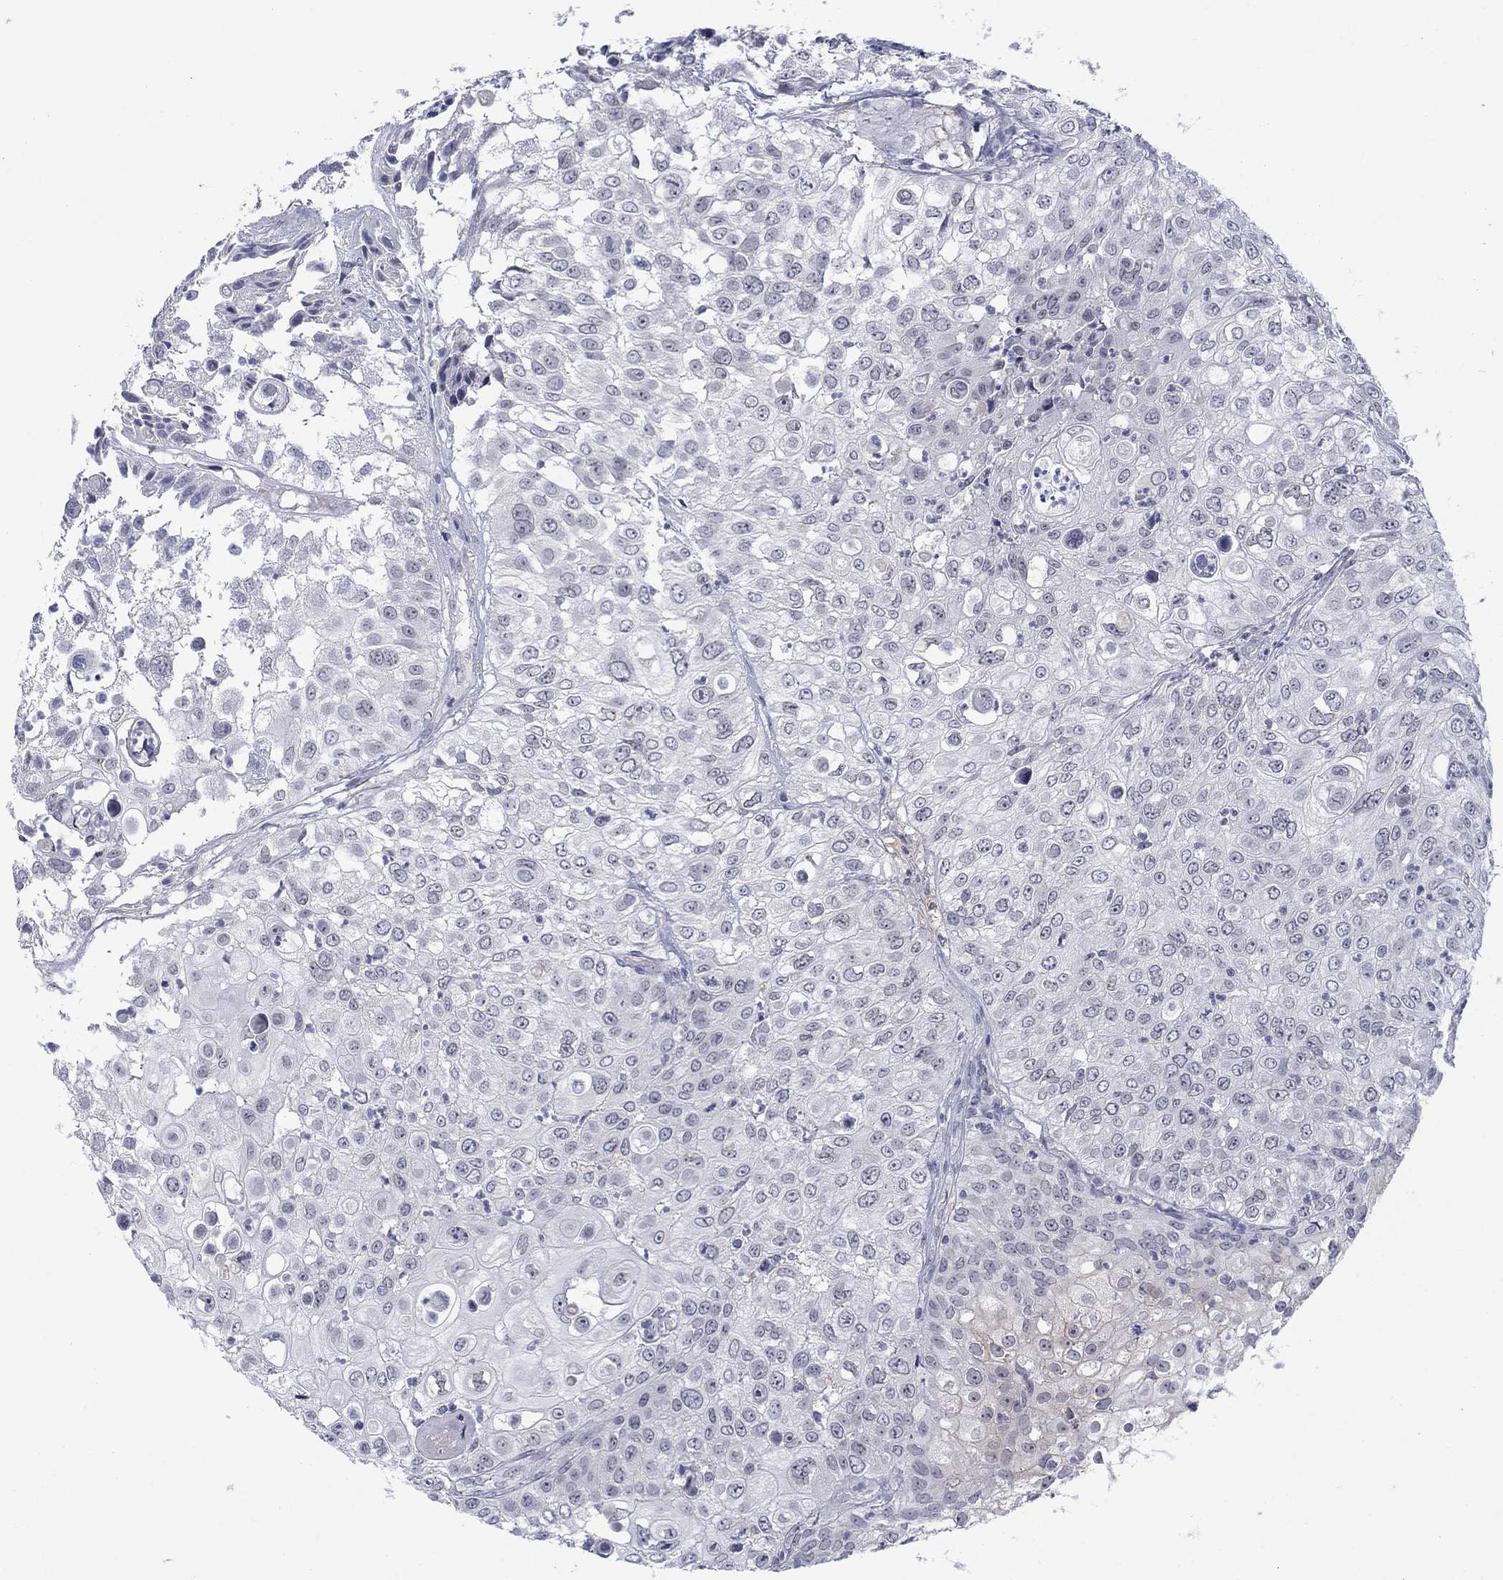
{"staining": {"intensity": "negative", "quantity": "none", "location": "none"}, "tissue": "urothelial cancer", "cell_type": "Tumor cells", "image_type": "cancer", "snomed": [{"axis": "morphology", "description": "Urothelial carcinoma, High grade"}, {"axis": "topography", "description": "Urinary bladder"}], "caption": "IHC photomicrograph of neoplastic tissue: urothelial cancer stained with DAB (3,3'-diaminobenzidine) demonstrates no significant protein expression in tumor cells.", "gene": "NSMF", "patient": {"sex": "female", "age": 79}}